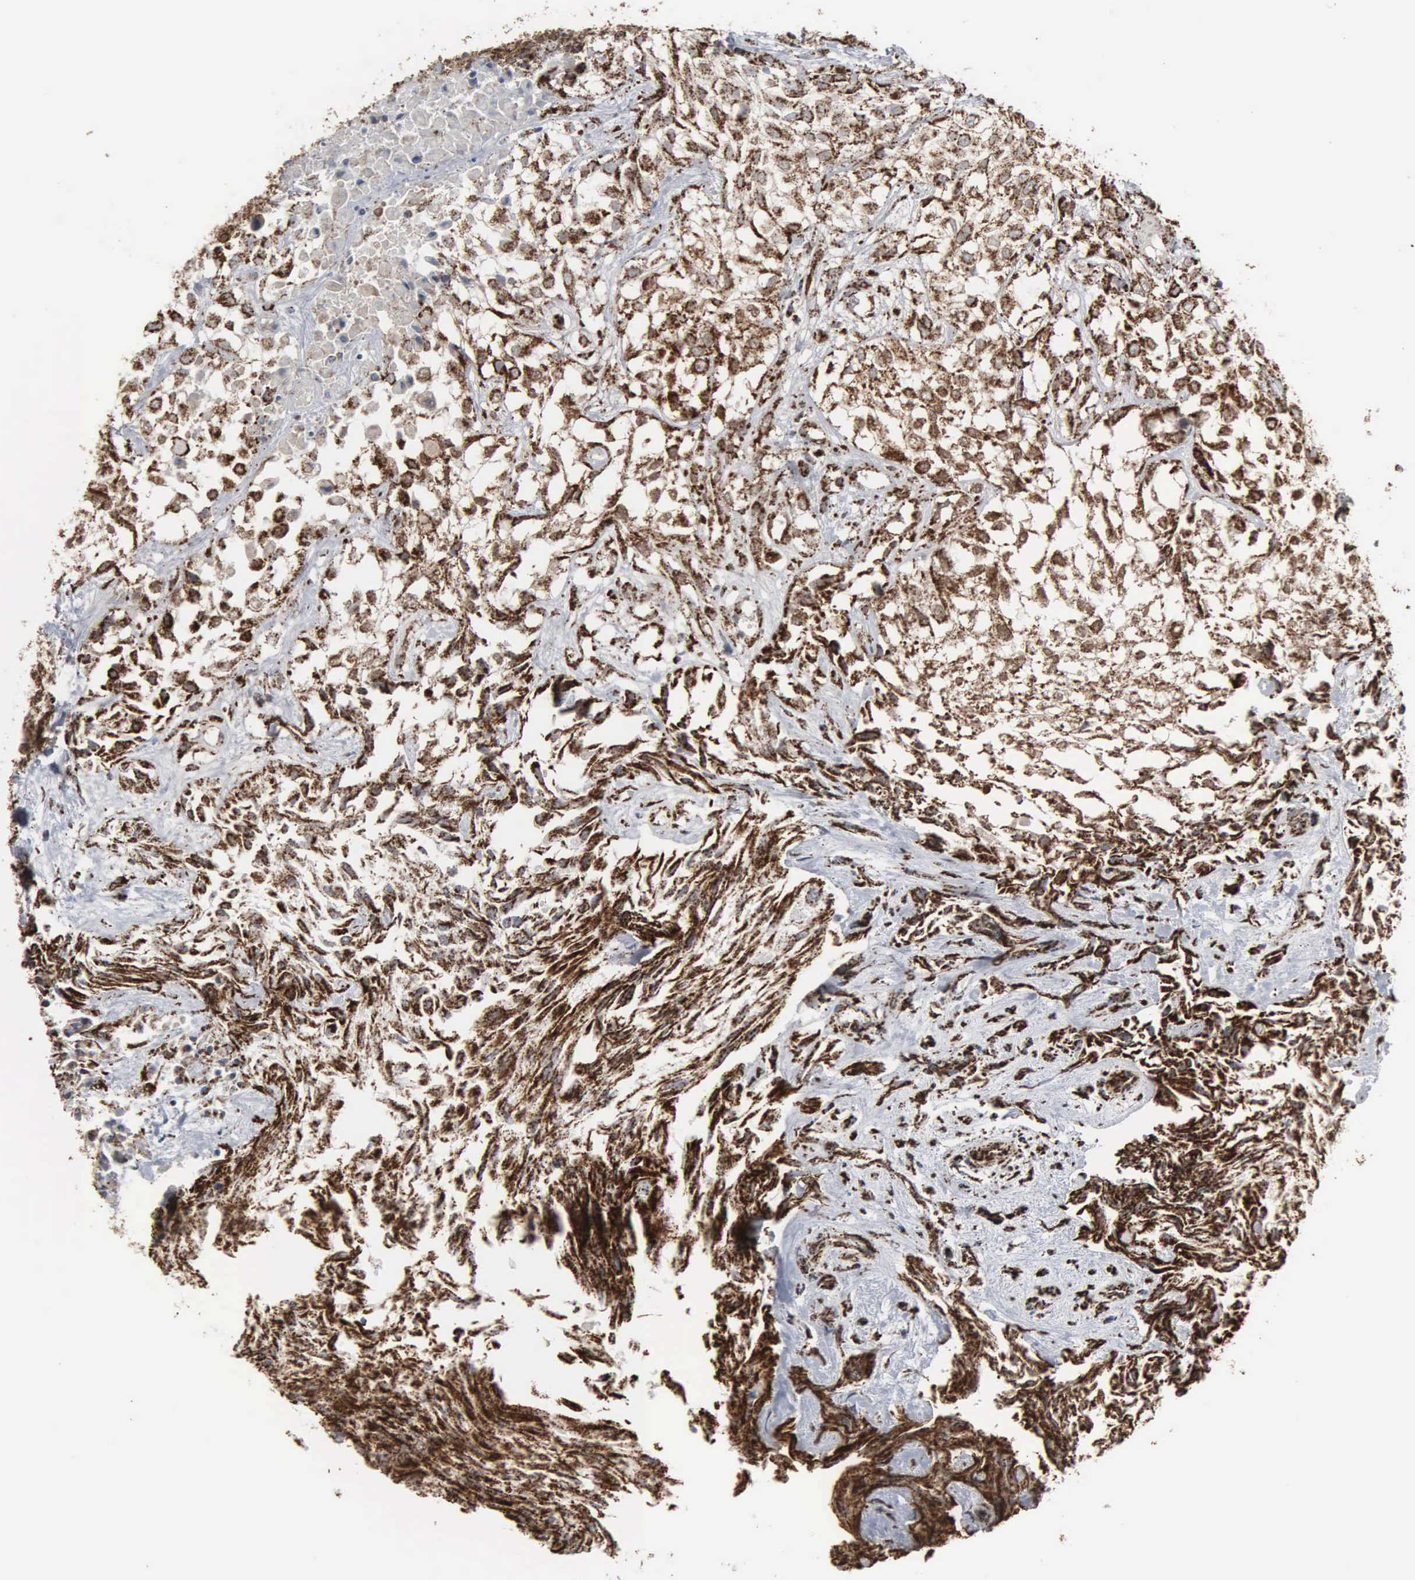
{"staining": {"intensity": "strong", "quantity": ">75%", "location": "cytoplasmic/membranous"}, "tissue": "urothelial cancer", "cell_type": "Tumor cells", "image_type": "cancer", "snomed": [{"axis": "morphology", "description": "Urothelial carcinoma, High grade"}, {"axis": "topography", "description": "Urinary bladder"}], "caption": "Urothelial carcinoma (high-grade) stained with DAB immunohistochemistry displays high levels of strong cytoplasmic/membranous positivity in about >75% of tumor cells.", "gene": "HSPA9", "patient": {"sex": "male", "age": 56}}